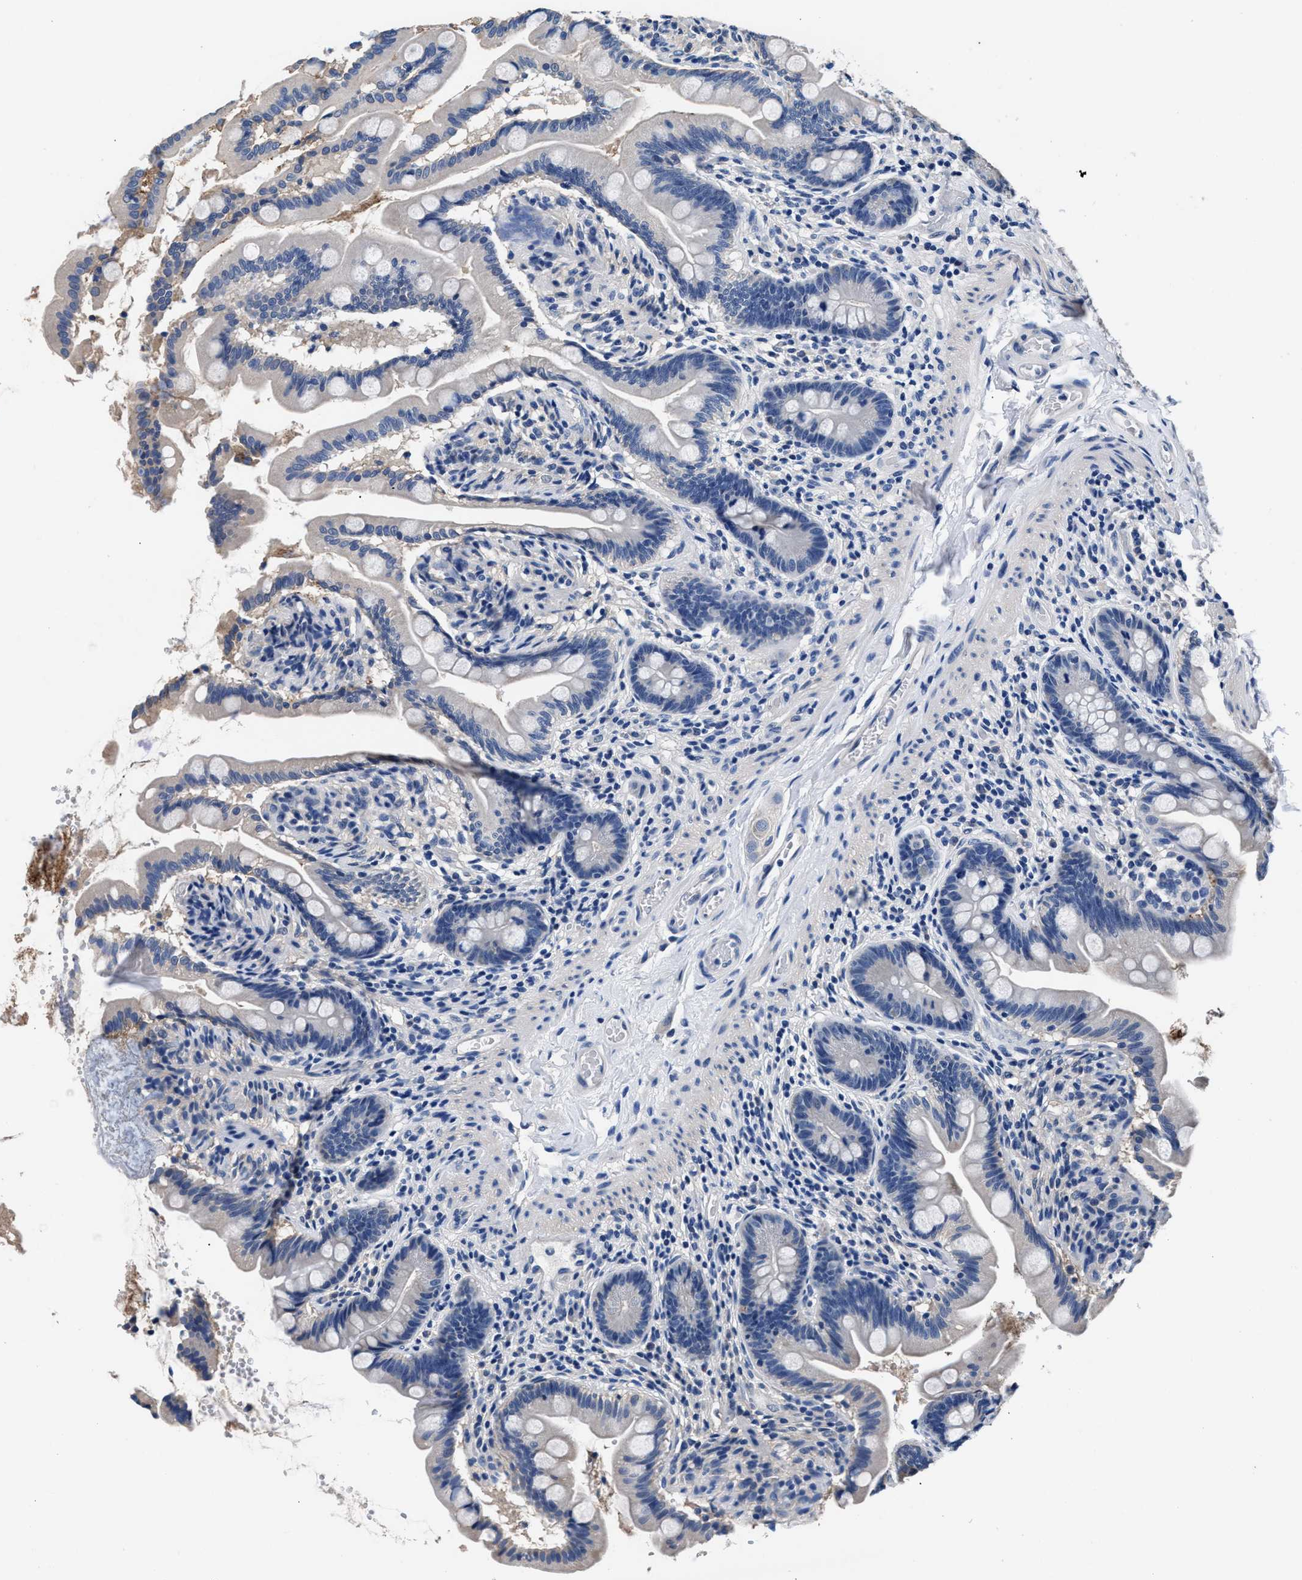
{"staining": {"intensity": "negative", "quantity": "none", "location": "none"}, "tissue": "small intestine", "cell_type": "Glandular cells", "image_type": "normal", "snomed": [{"axis": "morphology", "description": "Normal tissue, NOS"}, {"axis": "topography", "description": "Small intestine"}], "caption": "This is an immunohistochemistry micrograph of normal human small intestine. There is no positivity in glandular cells.", "gene": "GSTM1", "patient": {"sex": "female", "age": 56}}